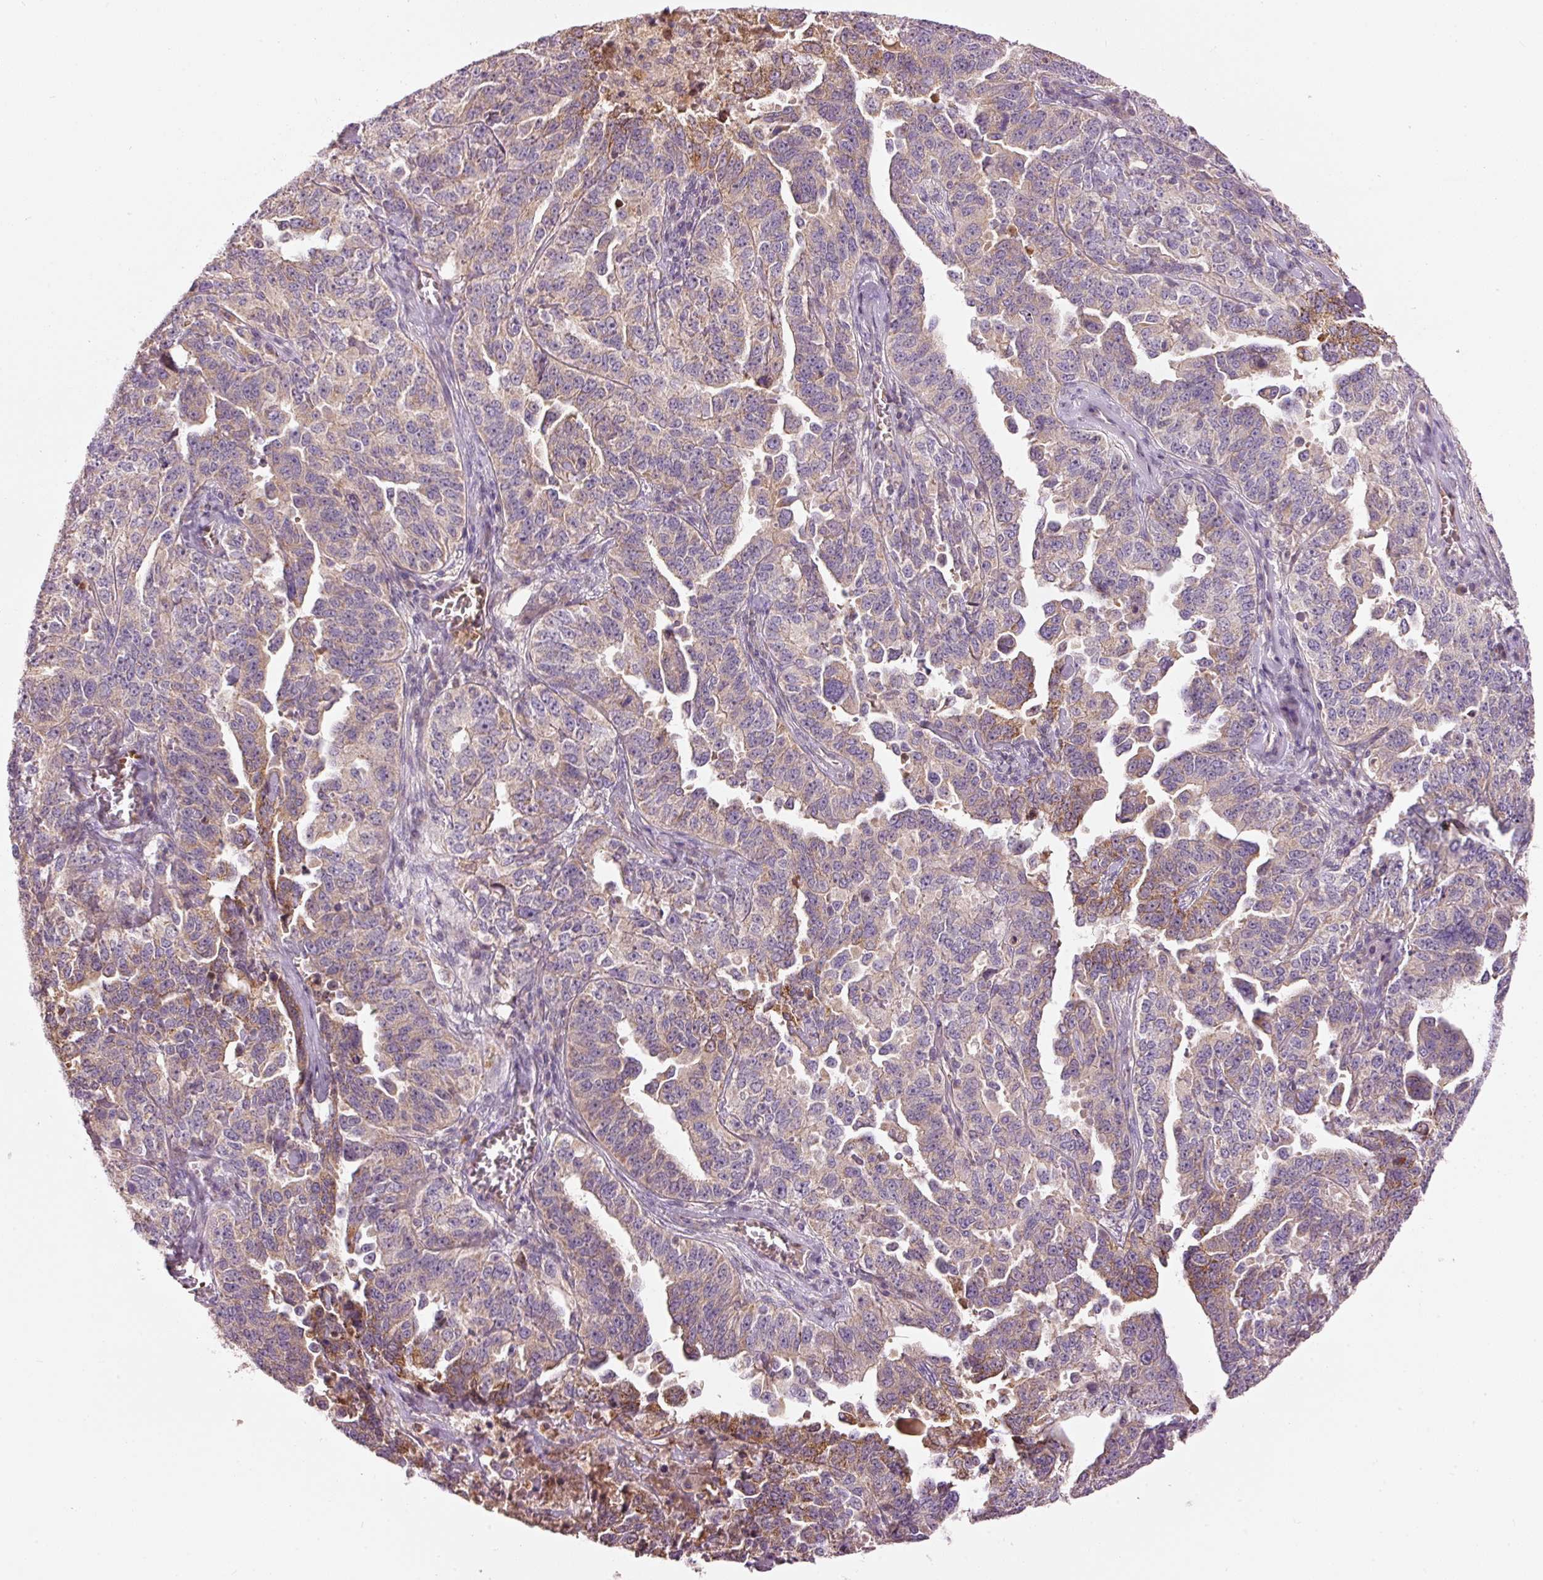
{"staining": {"intensity": "moderate", "quantity": "<25%", "location": "cytoplasmic/membranous"}, "tissue": "ovarian cancer", "cell_type": "Tumor cells", "image_type": "cancer", "snomed": [{"axis": "morphology", "description": "Carcinoma, endometroid"}, {"axis": "topography", "description": "Ovary"}], "caption": "Ovarian endometroid carcinoma stained with a brown dye reveals moderate cytoplasmic/membranous positive expression in about <25% of tumor cells.", "gene": "KLHL21", "patient": {"sex": "female", "age": 62}}